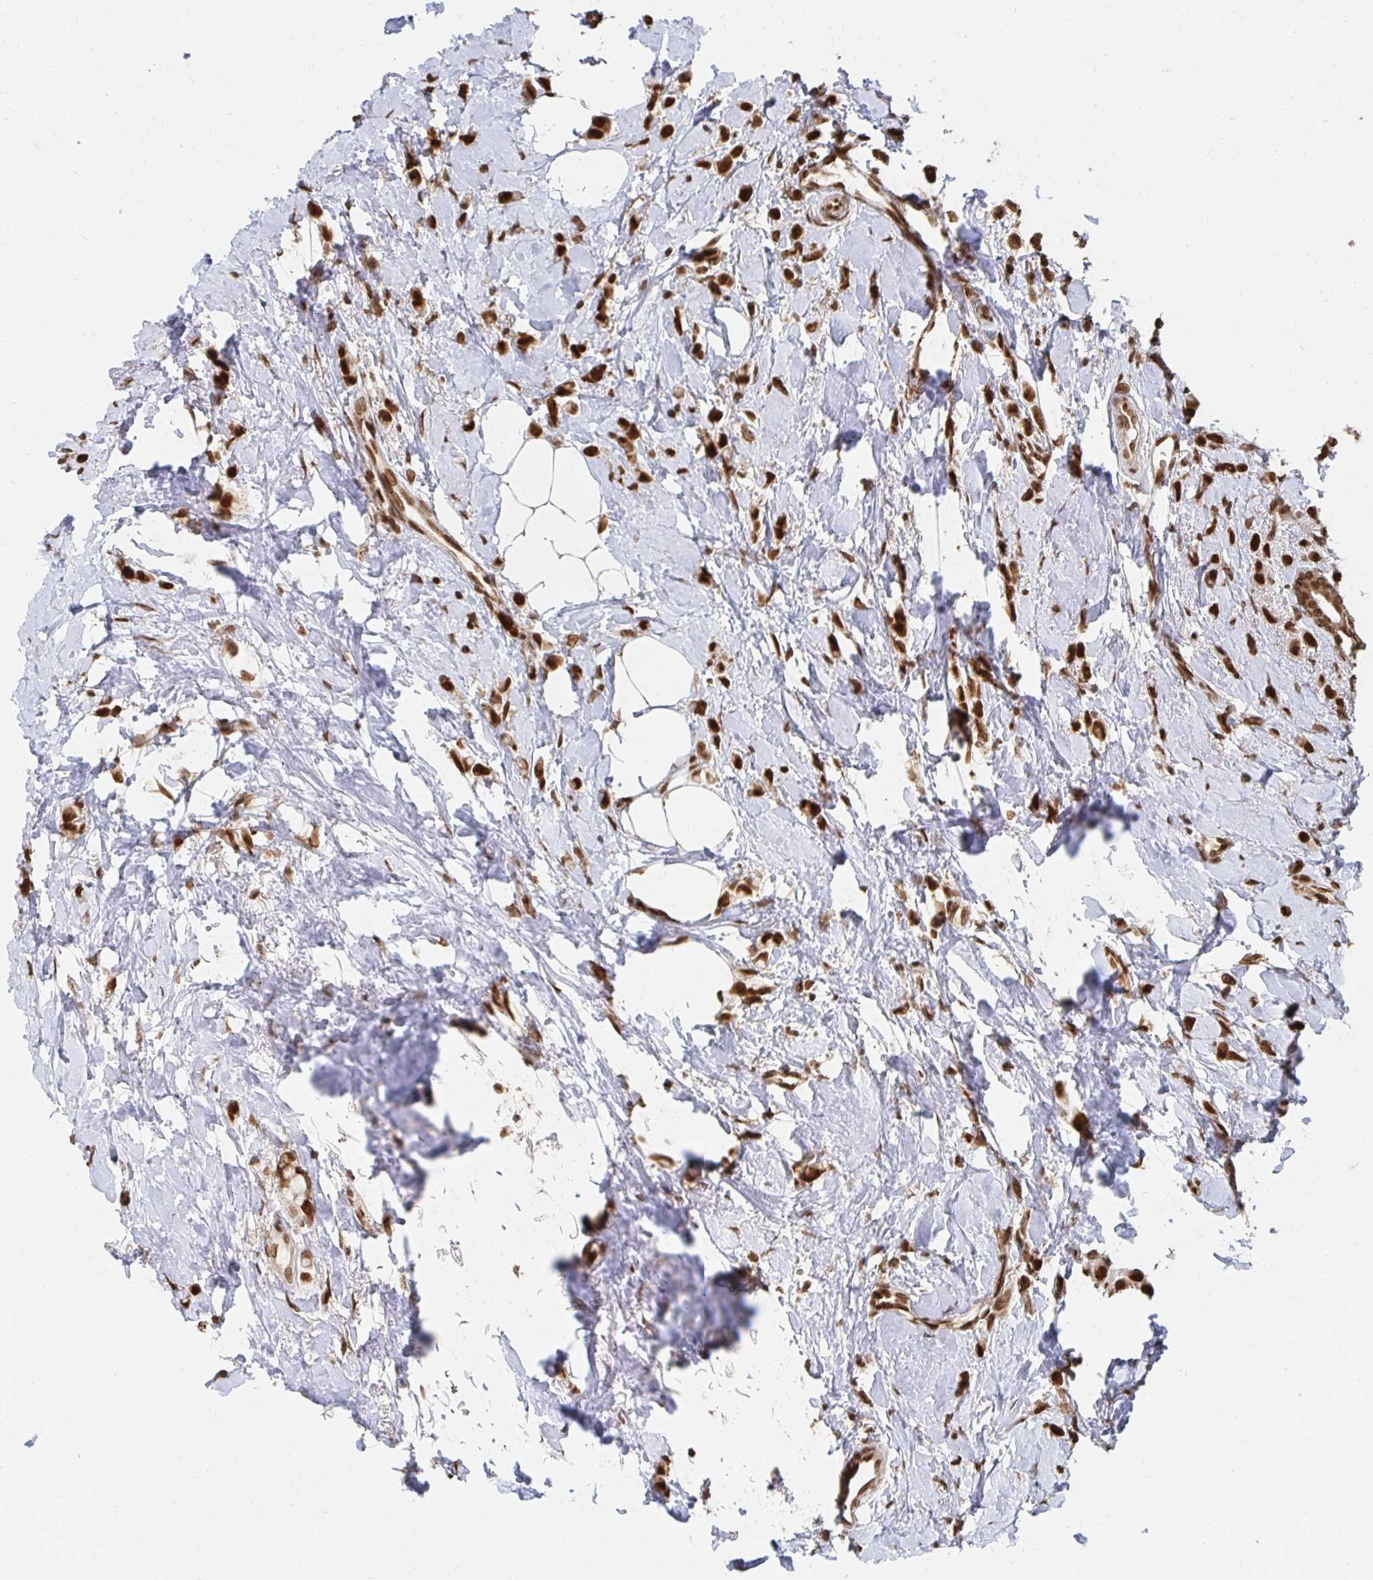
{"staining": {"intensity": "strong", "quantity": ">75%", "location": "nuclear"}, "tissue": "breast cancer", "cell_type": "Tumor cells", "image_type": "cancer", "snomed": [{"axis": "morphology", "description": "Lobular carcinoma"}, {"axis": "topography", "description": "Breast"}], "caption": "This histopathology image shows IHC staining of human lobular carcinoma (breast), with high strong nuclear positivity in about >75% of tumor cells.", "gene": "GTF3C6", "patient": {"sex": "female", "age": 66}}